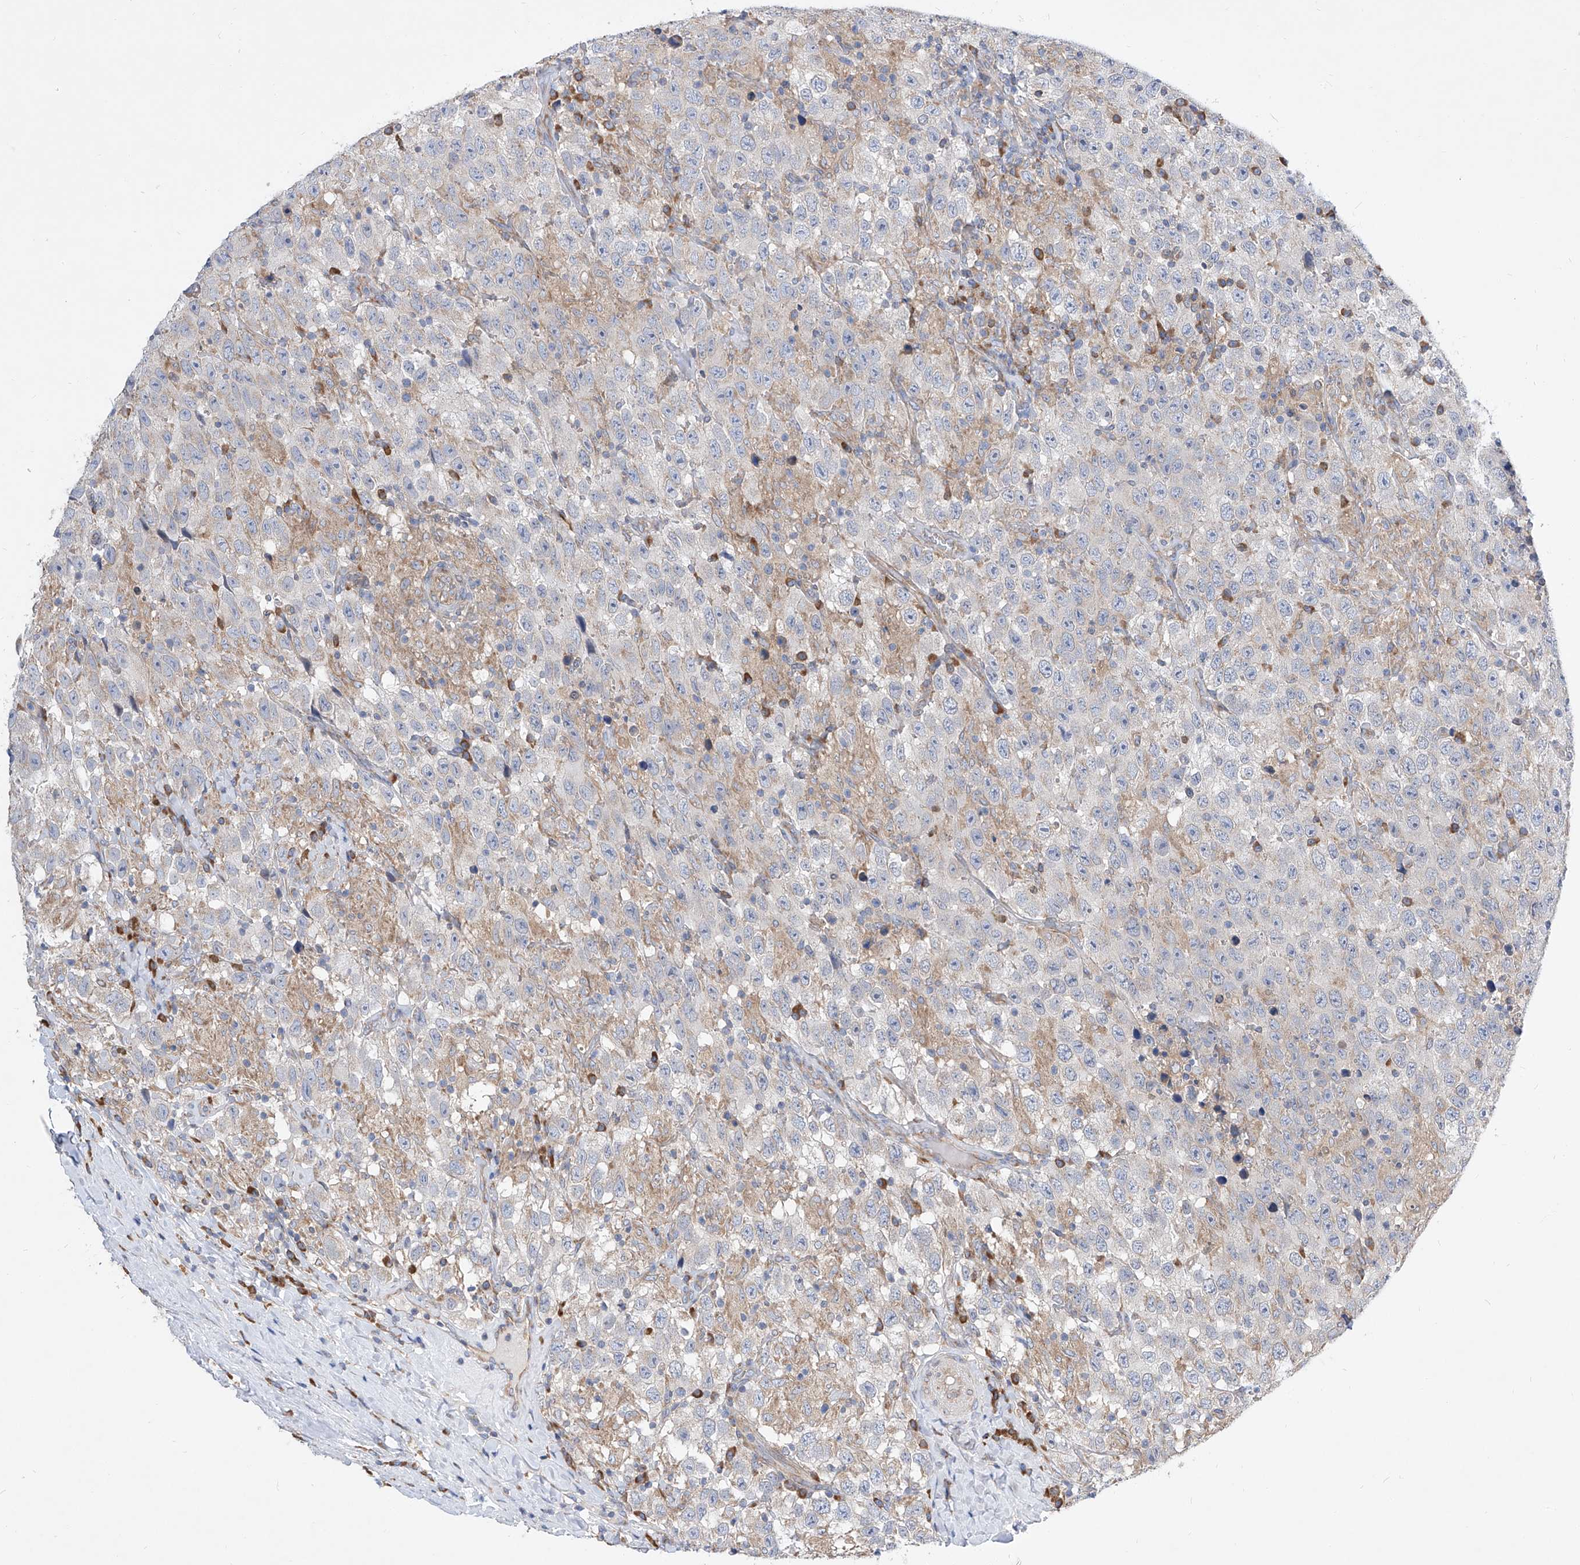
{"staining": {"intensity": "weak", "quantity": "<25%", "location": "cytoplasmic/membranous"}, "tissue": "testis cancer", "cell_type": "Tumor cells", "image_type": "cancer", "snomed": [{"axis": "morphology", "description": "Seminoma, NOS"}, {"axis": "topography", "description": "Testis"}], "caption": "Immunohistochemical staining of testis cancer demonstrates no significant positivity in tumor cells.", "gene": "UFL1", "patient": {"sex": "male", "age": 41}}